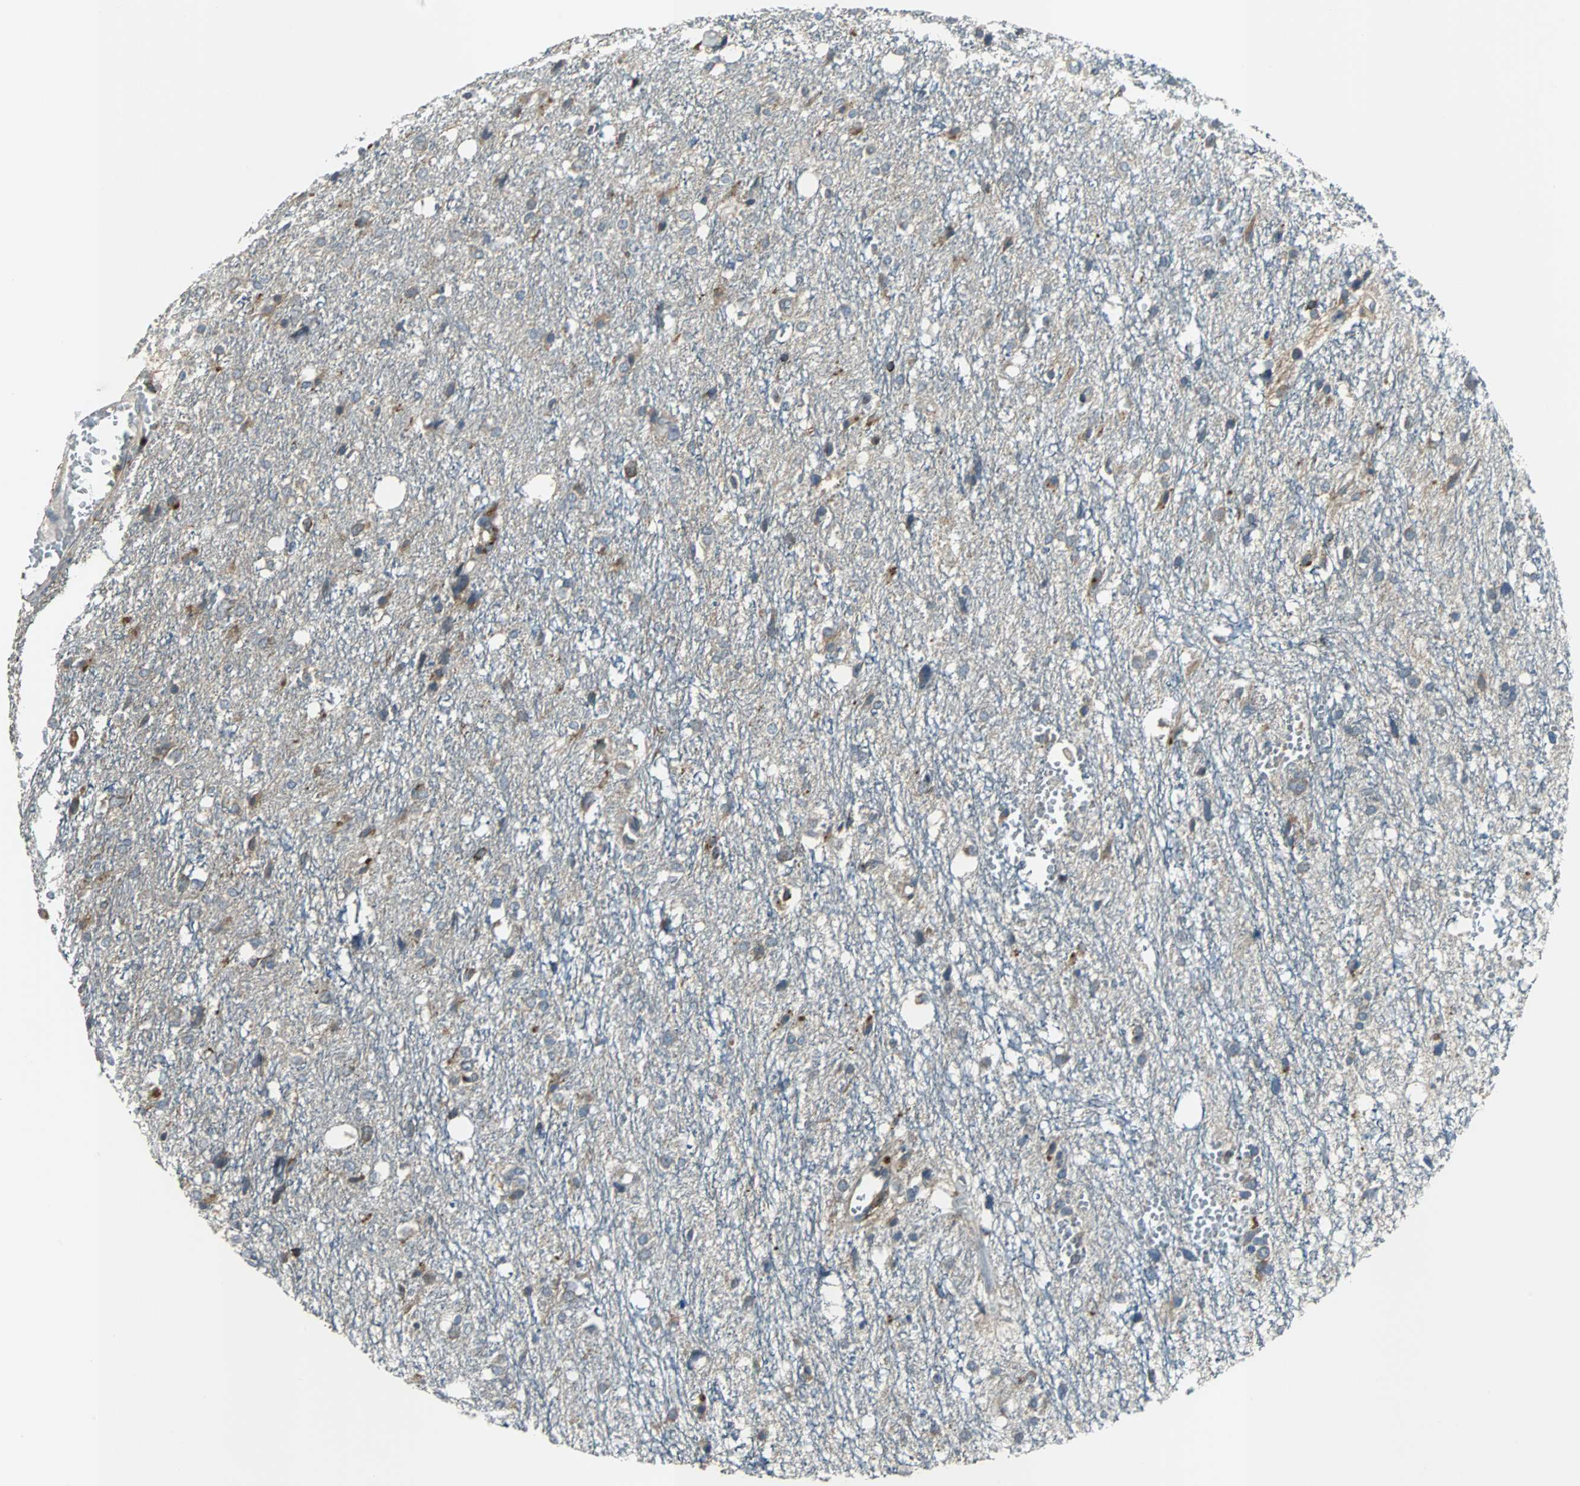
{"staining": {"intensity": "weak", "quantity": "<25%", "location": "cytoplasmic/membranous"}, "tissue": "glioma", "cell_type": "Tumor cells", "image_type": "cancer", "snomed": [{"axis": "morphology", "description": "Glioma, malignant, High grade"}, {"axis": "topography", "description": "Brain"}], "caption": "The immunohistochemistry (IHC) histopathology image has no significant staining in tumor cells of malignant glioma (high-grade) tissue.", "gene": "SOS1", "patient": {"sex": "female", "age": 59}}